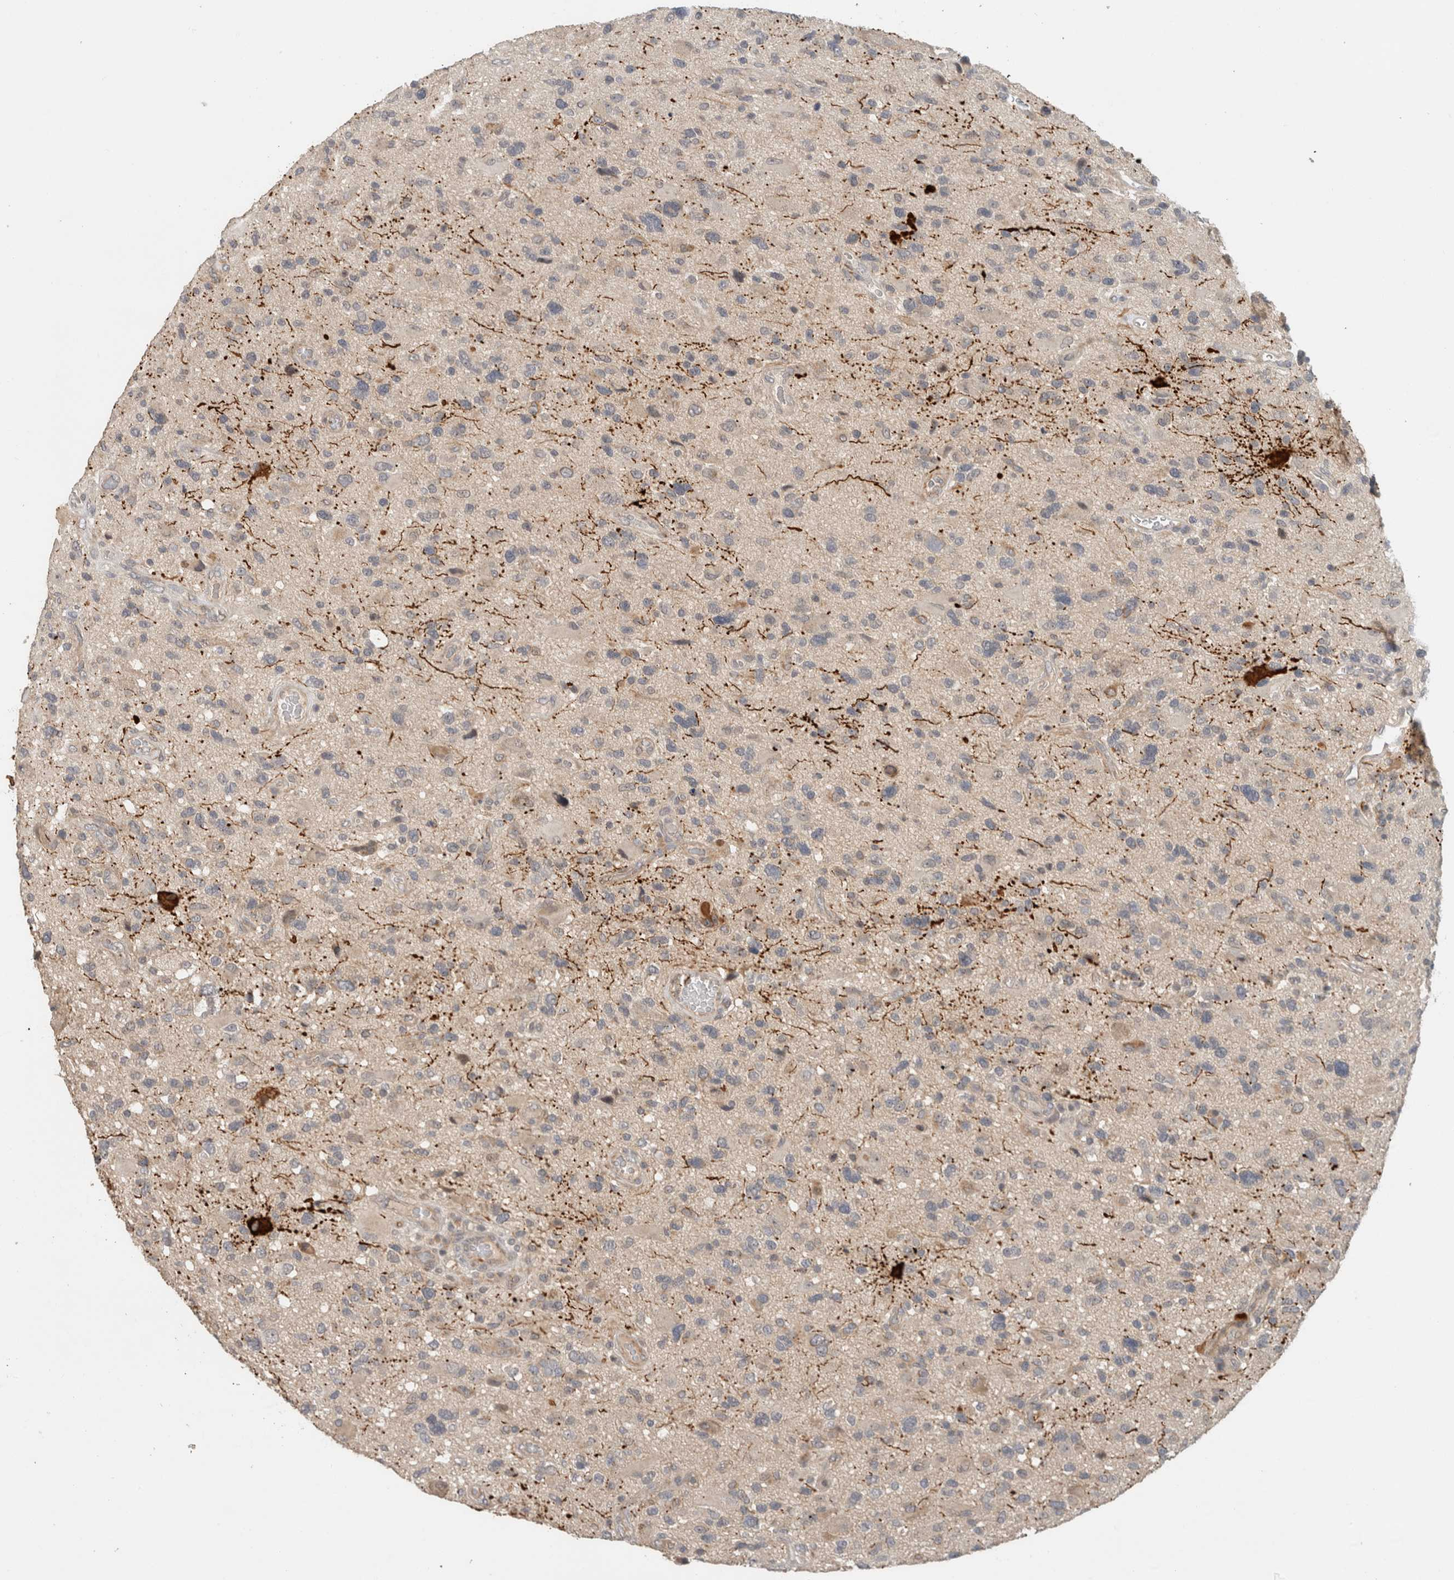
{"staining": {"intensity": "negative", "quantity": "none", "location": "none"}, "tissue": "glioma", "cell_type": "Tumor cells", "image_type": "cancer", "snomed": [{"axis": "morphology", "description": "Glioma, malignant, High grade"}, {"axis": "topography", "description": "Brain"}], "caption": "Protein analysis of glioma exhibits no significant positivity in tumor cells.", "gene": "ERCC6L2", "patient": {"sex": "male", "age": 33}}